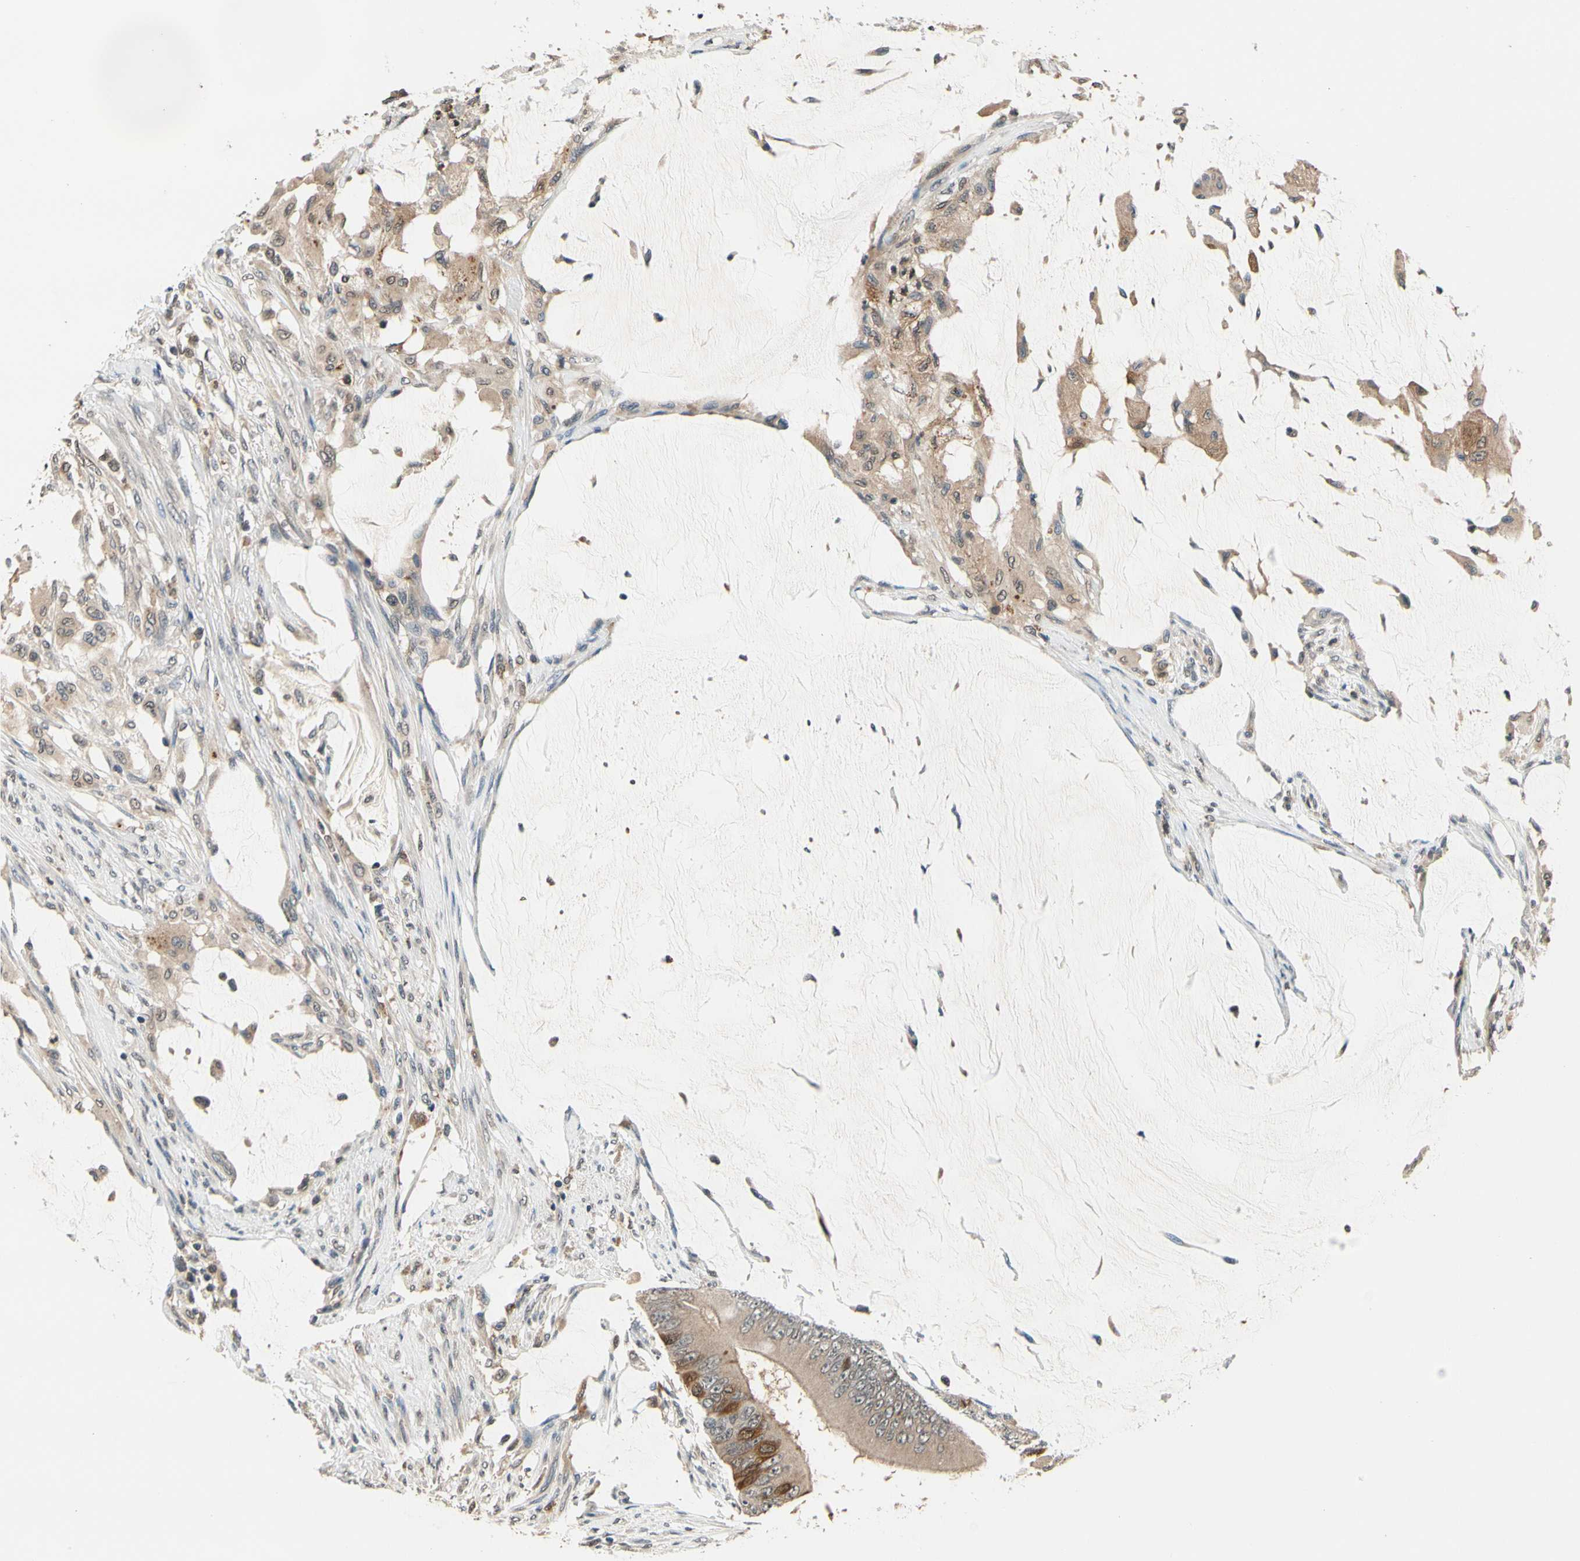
{"staining": {"intensity": "moderate", "quantity": ">75%", "location": "cytoplasmic/membranous"}, "tissue": "colorectal cancer", "cell_type": "Tumor cells", "image_type": "cancer", "snomed": [{"axis": "morphology", "description": "Adenocarcinoma, NOS"}, {"axis": "topography", "description": "Rectum"}], "caption": "Protein expression by IHC shows moderate cytoplasmic/membranous positivity in approximately >75% of tumor cells in colorectal adenocarcinoma. The protein of interest is stained brown, and the nuclei are stained in blue (DAB IHC with brightfield microscopy, high magnification).", "gene": "GCLC", "patient": {"sex": "female", "age": 77}}